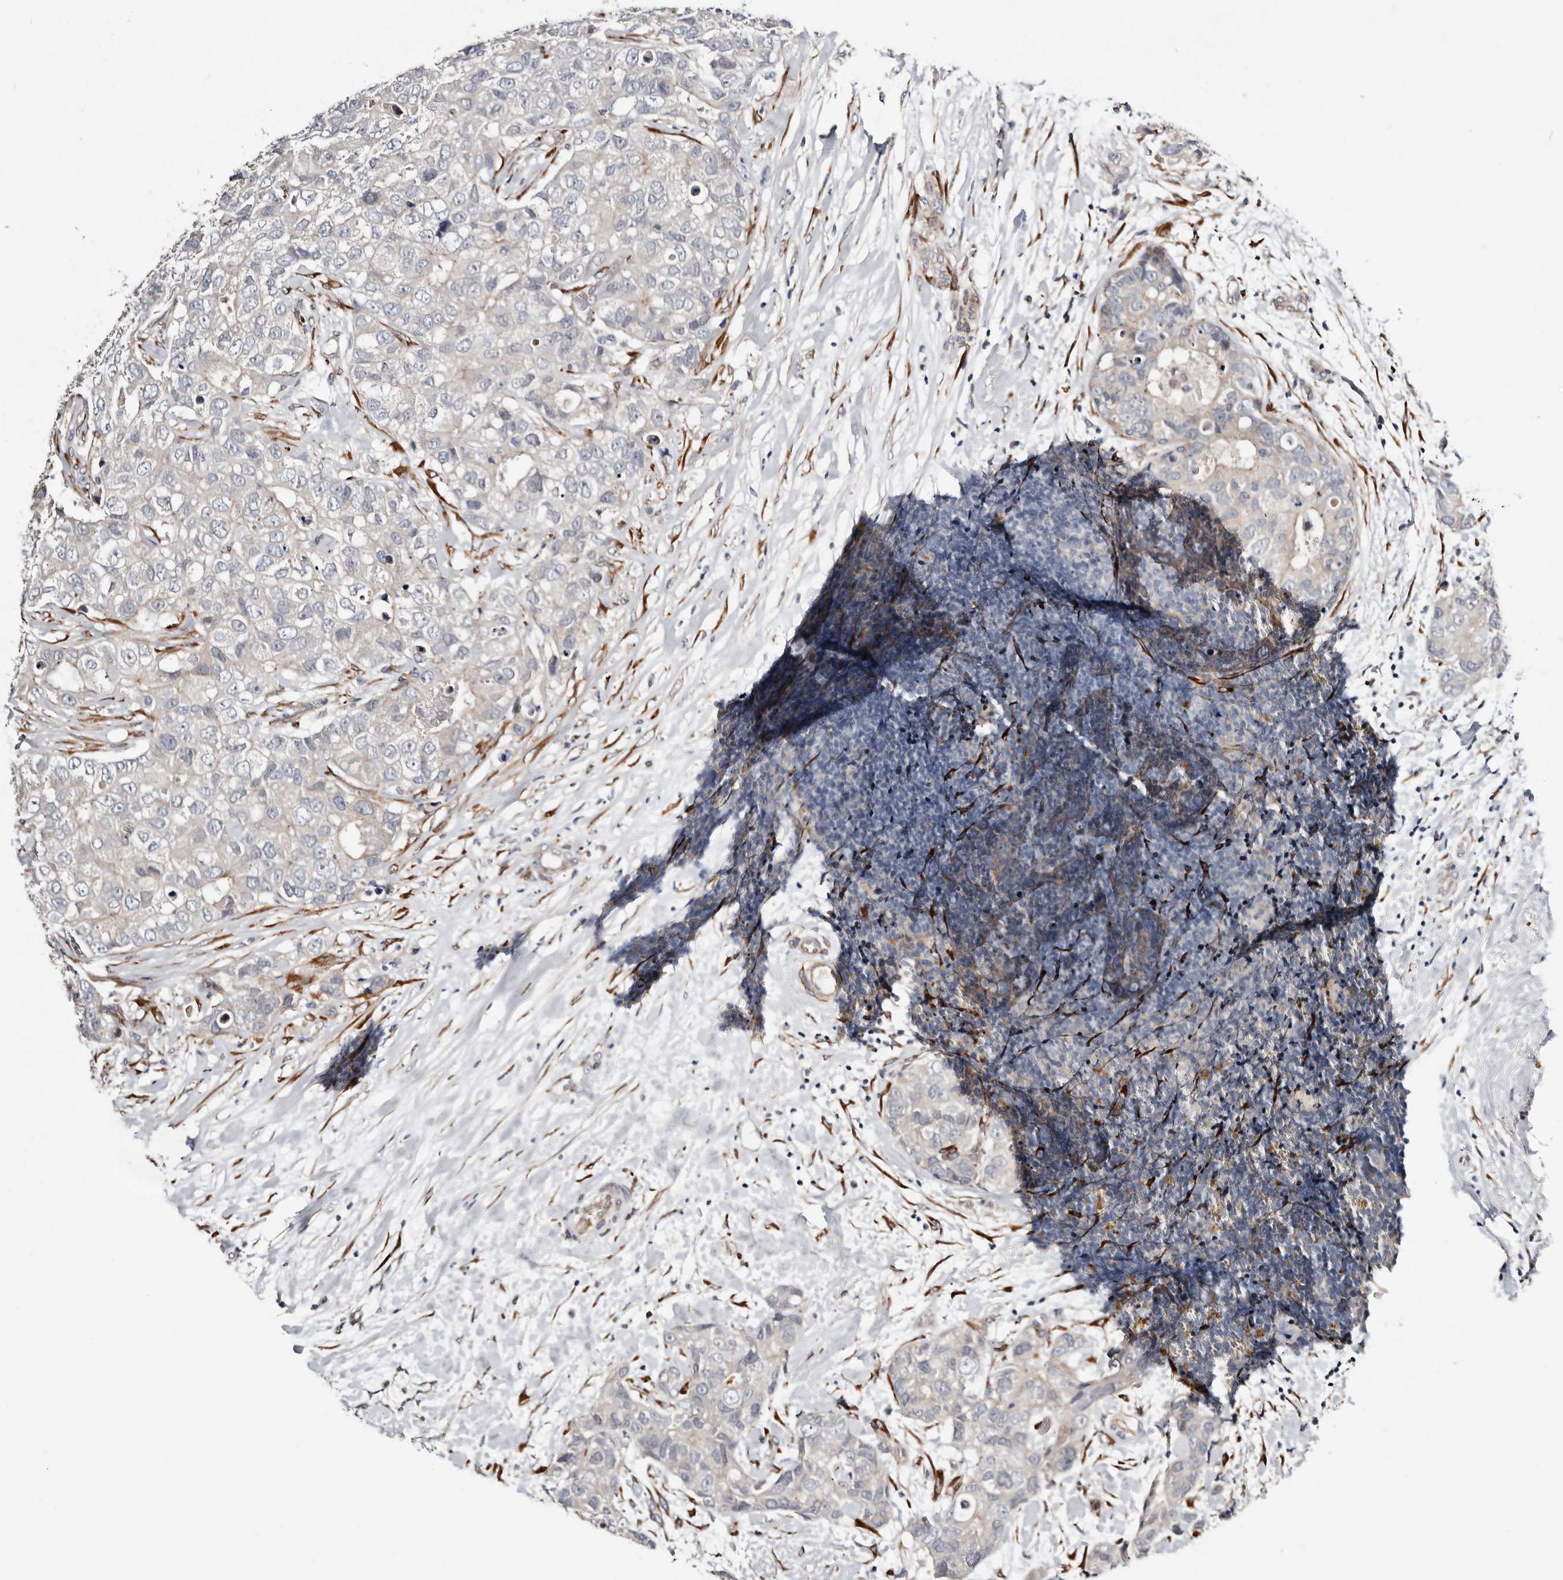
{"staining": {"intensity": "negative", "quantity": "none", "location": "none"}, "tissue": "breast cancer", "cell_type": "Tumor cells", "image_type": "cancer", "snomed": [{"axis": "morphology", "description": "Duct carcinoma"}, {"axis": "topography", "description": "Breast"}], "caption": "Human breast cancer stained for a protein using immunohistochemistry demonstrates no expression in tumor cells.", "gene": "USH1C", "patient": {"sex": "female", "age": 62}}